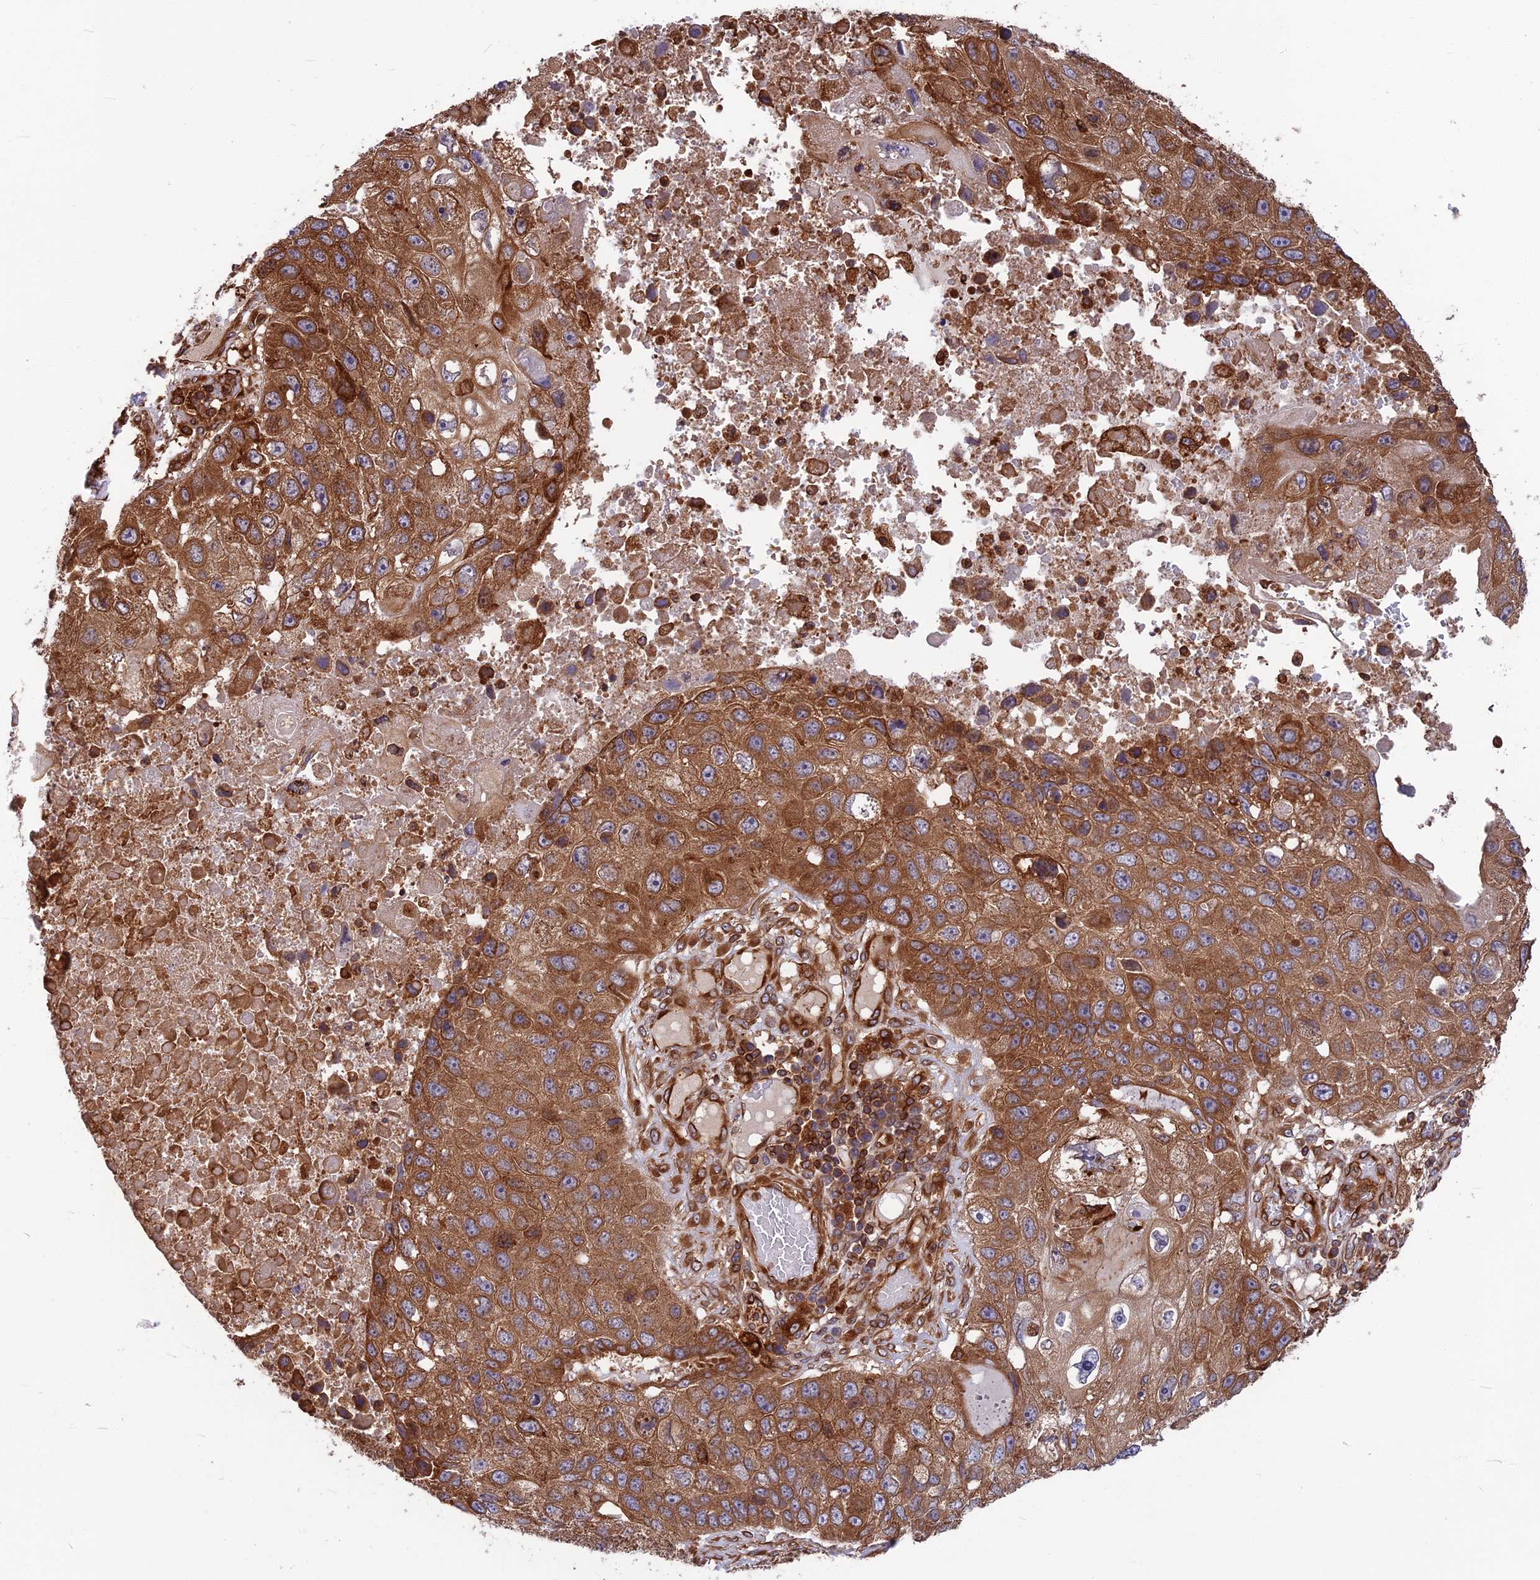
{"staining": {"intensity": "moderate", "quantity": ">75%", "location": "cytoplasmic/membranous"}, "tissue": "lung cancer", "cell_type": "Tumor cells", "image_type": "cancer", "snomed": [{"axis": "morphology", "description": "Squamous cell carcinoma, NOS"}, {"axis": "topography", "description": "Lung"}], "caption": "The photomicrograph shows a brown stain indicating the presence of a protein in the cytoplasmic/membranous of tumor cells in lung cancer (squamous cell carcinoma).", "gene": "WDR1", "patient": {"sex": "male", "age": 61}}